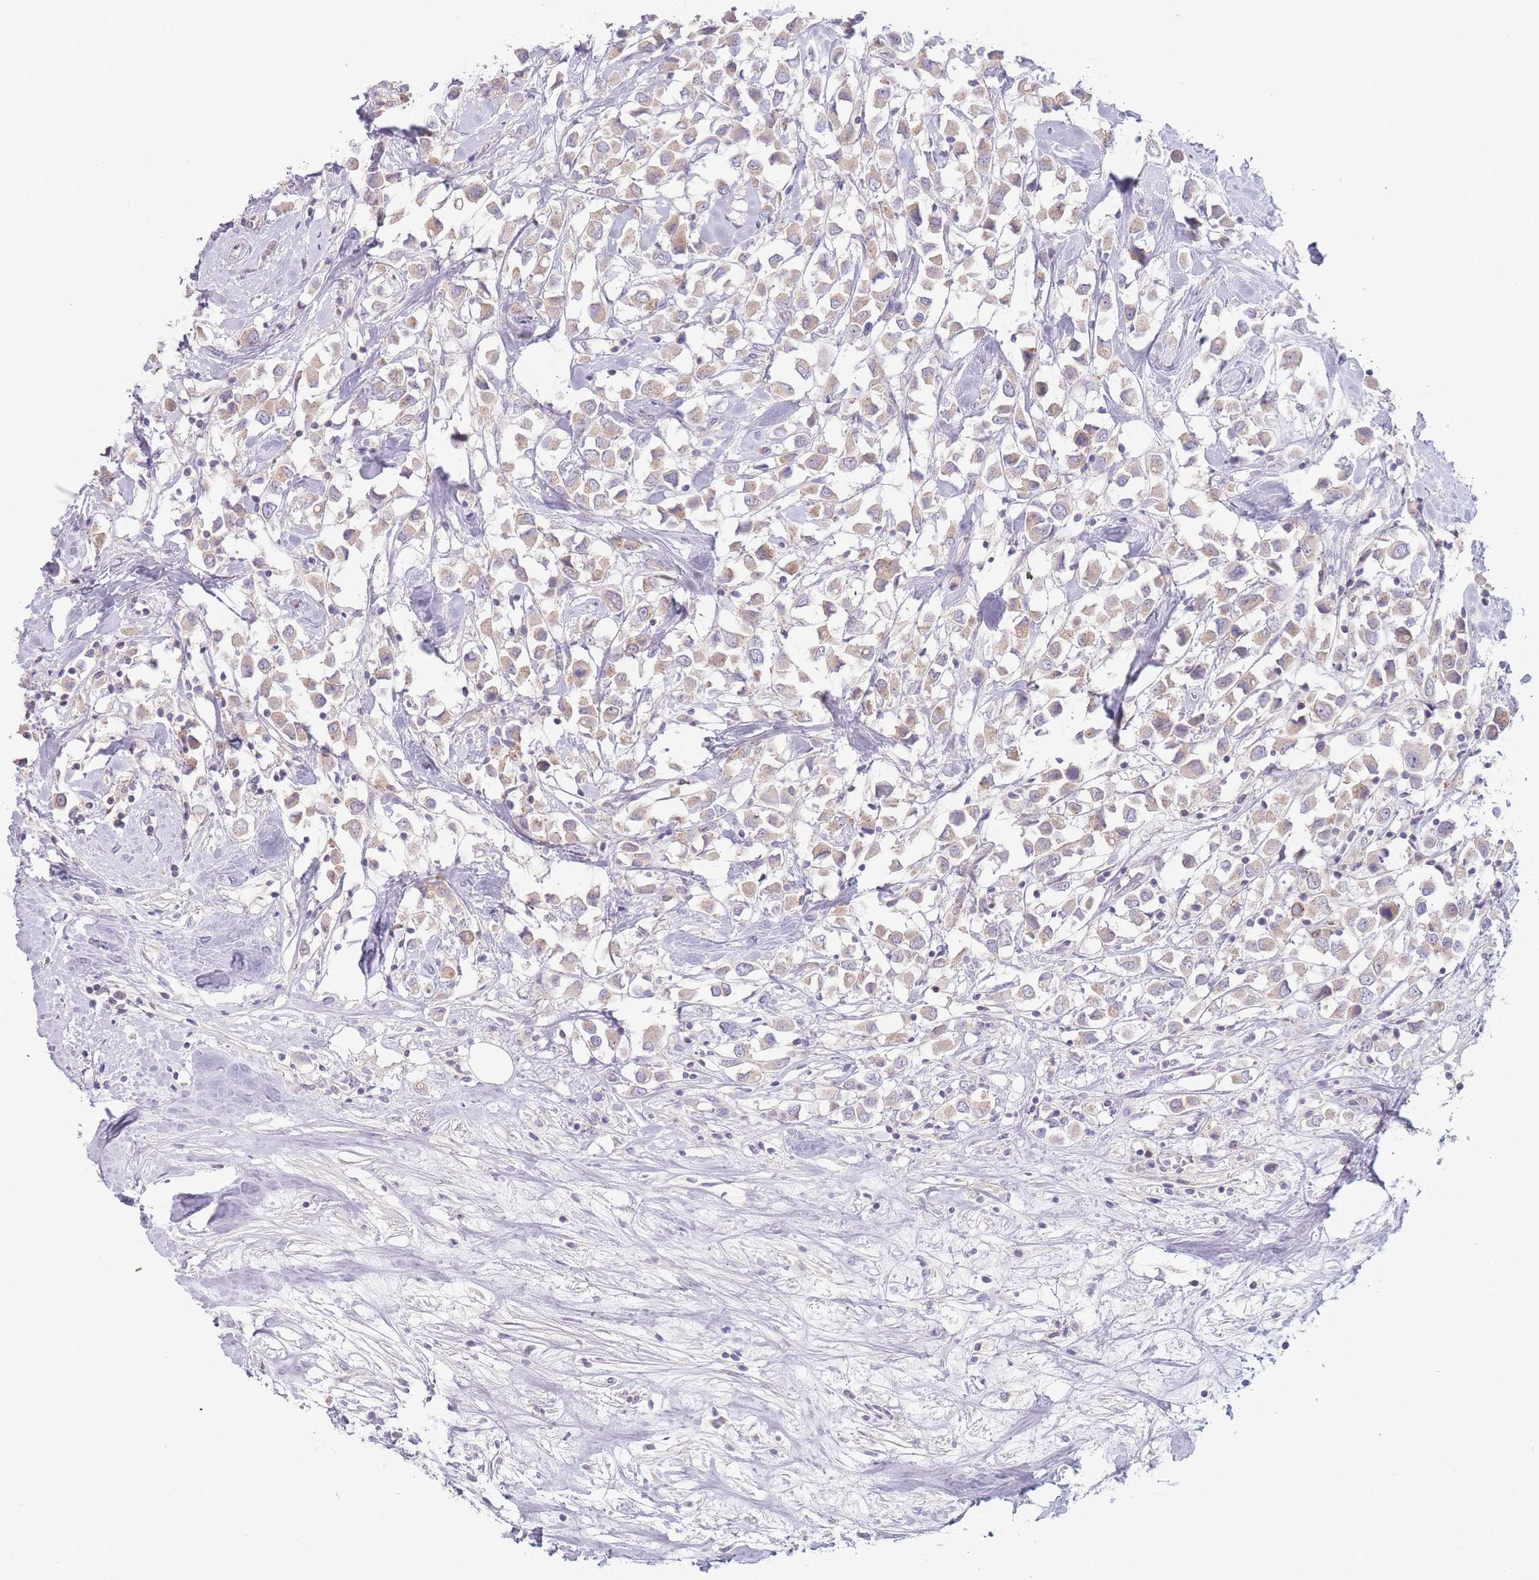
{"staining": {"intensity": "weak", "quantity": "25%-75%", "location": "cytoplasmic/membranous"}, "tissue": "breast cancer", "cell_type": "Tumor cells", "image_type": "cancer", "snomed": [{"axis": "morphology", "description": "Duct carcinoma"}, {"axis": "topography", "description": "Breast"}], "caption": "DAB immunohistochemical staining of breast cancer (intraductal carcinoma) reveals weak cytoplasmic/membranous protein staining in about 25%-75% of tumor cells.", "gene": "SPHKAP", "patient": {"sex": "female", "age": 61}}